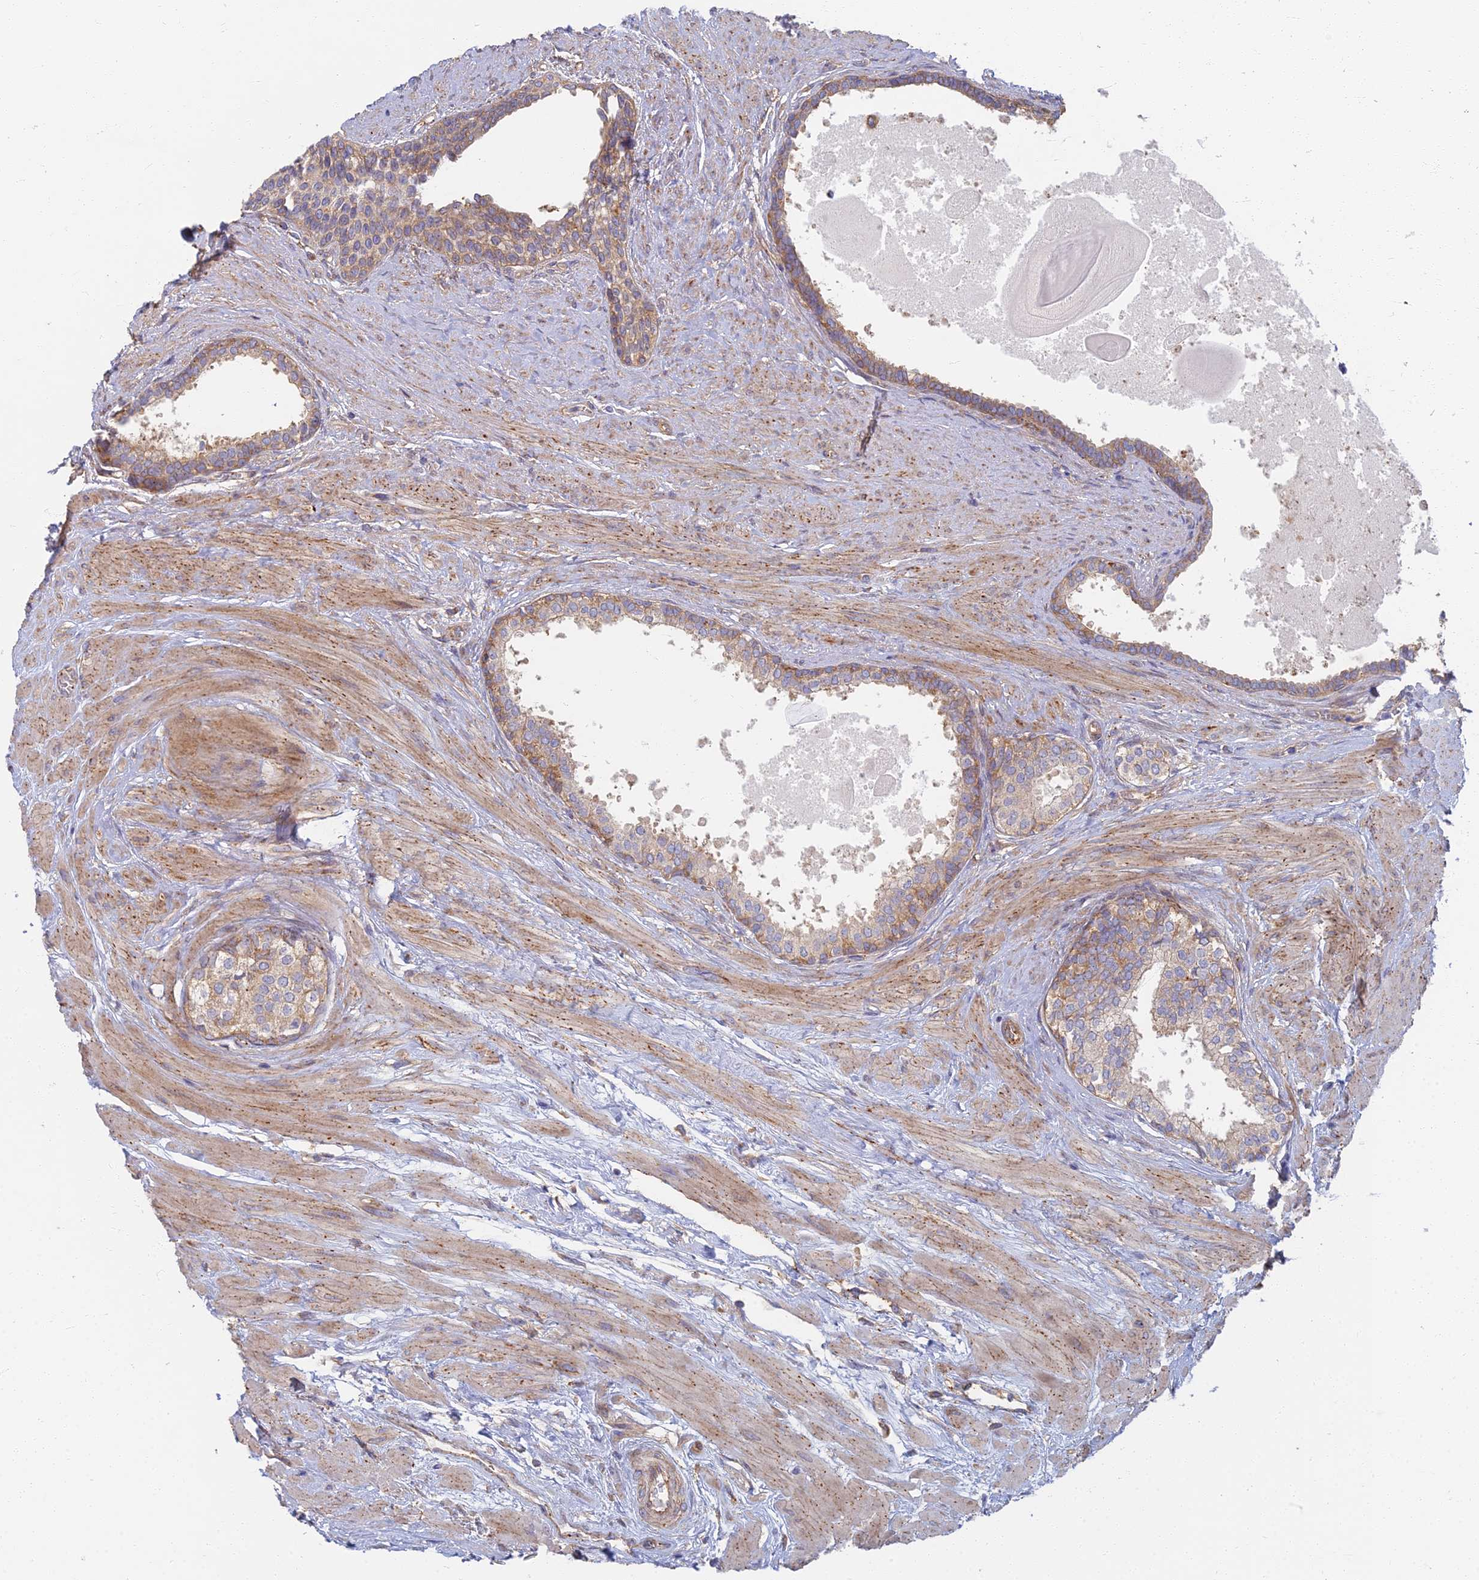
{"staining": {"intensity": "moderate", "quantity": "25%-75%", "location": "cytoplasmic/membranous"}, "tissue": "prostate", "cell_type": "Glandular cells", "image_type": "normal", "snomed": [{"axis": "morphology", "description": "Normal tissue, NOS"}, {"axis": "topography", "description": "Prostate"}], "caption": "This image shows immunohistochemistry staining of benign prostate, with medium moderate cytoplasmic/membranous expression in approximately 25%-75% of glandular cells.", "gene": "RBSN", "patient": {"sex": "male", "age": 57}}